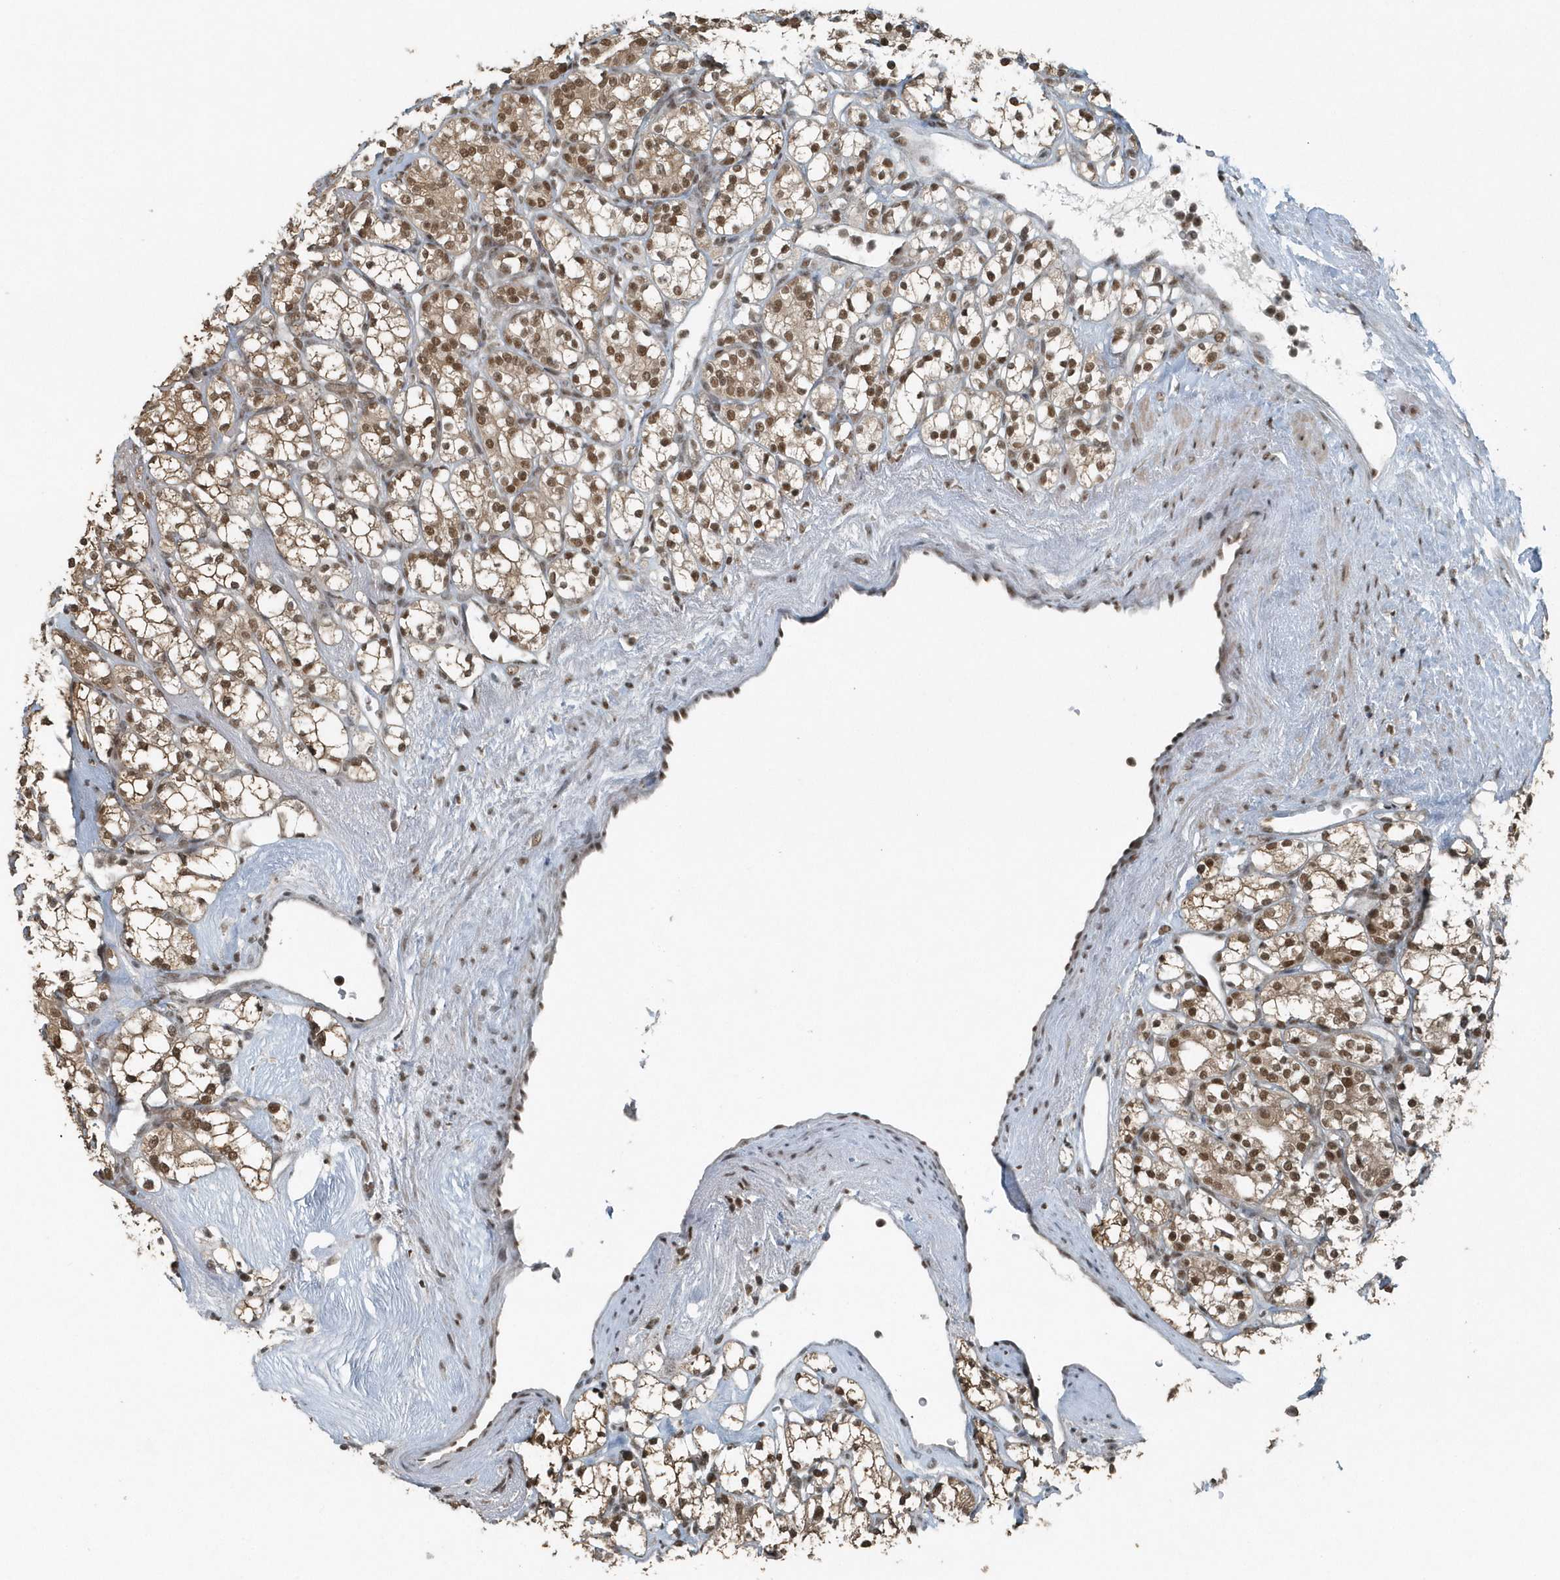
{"staining": {"intensity": "moderate", "quantity": ">75%", "location": "cytoplasmic/membranous,nuclear"}, "tissue": "renal cancer", "cell_type": "Tumor cells", "image_type": "cancer", "snomed": [{"axis": "morphology", "description": "Adenocarcinoma, NOS"}, {"axis": "topography", "description": "Kidney"}], "caption": "Renal cancer (adenocarcinoma) was stained to show a protein in brown. There is medium levels of moderate cytoplasmic/membranous and nuclear staining in approximately >75% of tumor cells. (IHC, brightfield microscopy, high magnification).", "gene": "YTHDC1", "patient": {"sex": "male", "age": 77}}